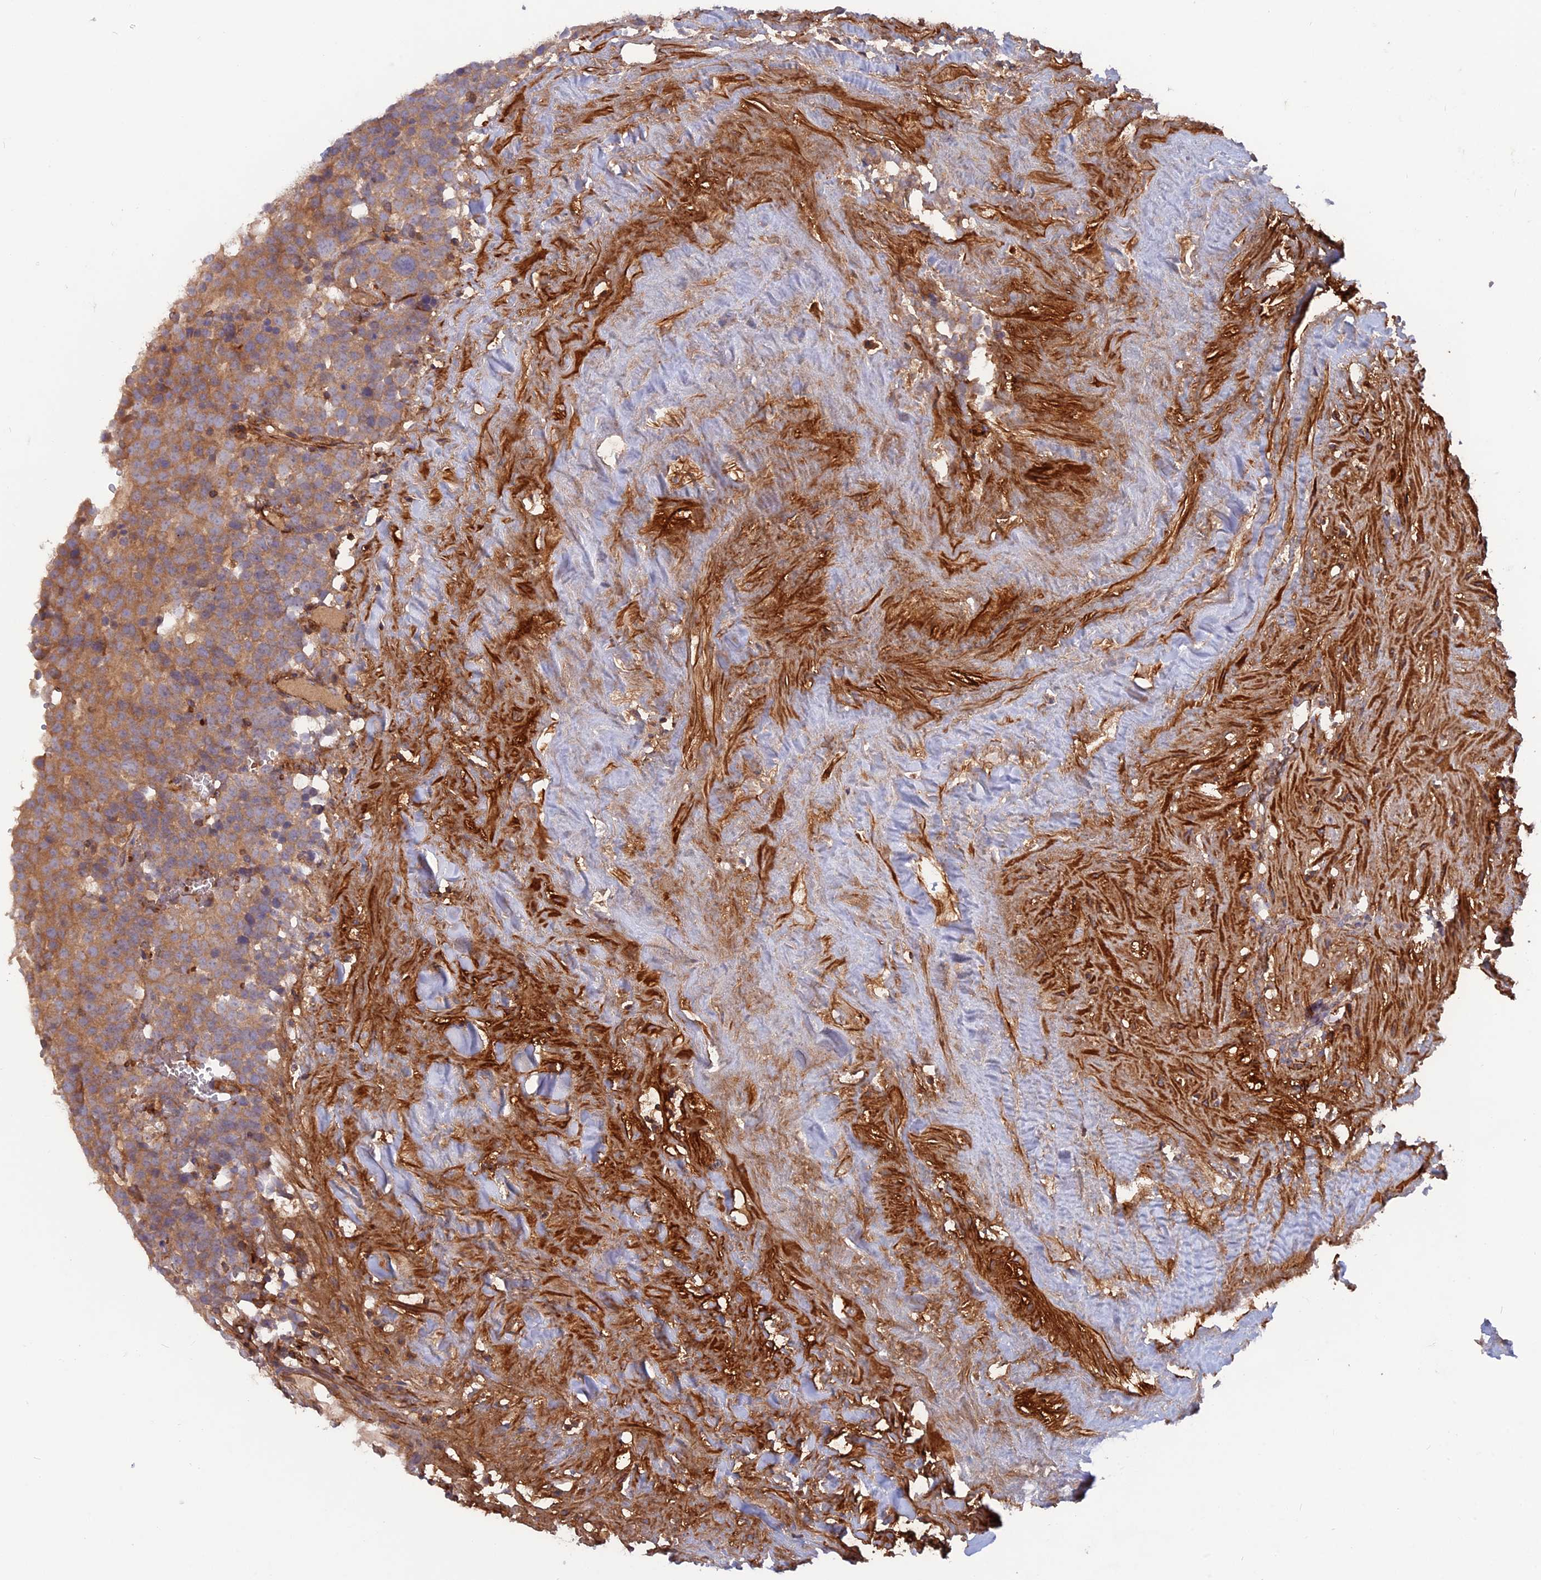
{"staining": {"intensity": "moderate", "quantity": ">75%", "location": "cytoplasmic/membranous"}, "tissue": "testis cancer", "cell_type": "Tumor cells", "image_type": "cancer", "snomed": [{"axis": "morphology", "description": "Seminoma, NOS"}, {"axis": "topography", "description": "Testis"}], "caption": "Immunohistochemistry histopathology image of human testis cancer stained for a protein (brown), which exhibits medium levels of moderate cytoplasmic/membranous positivity in approximately >75% of tumor cells.", "gene": "CPNE7", "patient": {"sex": "male", "age": 71}}